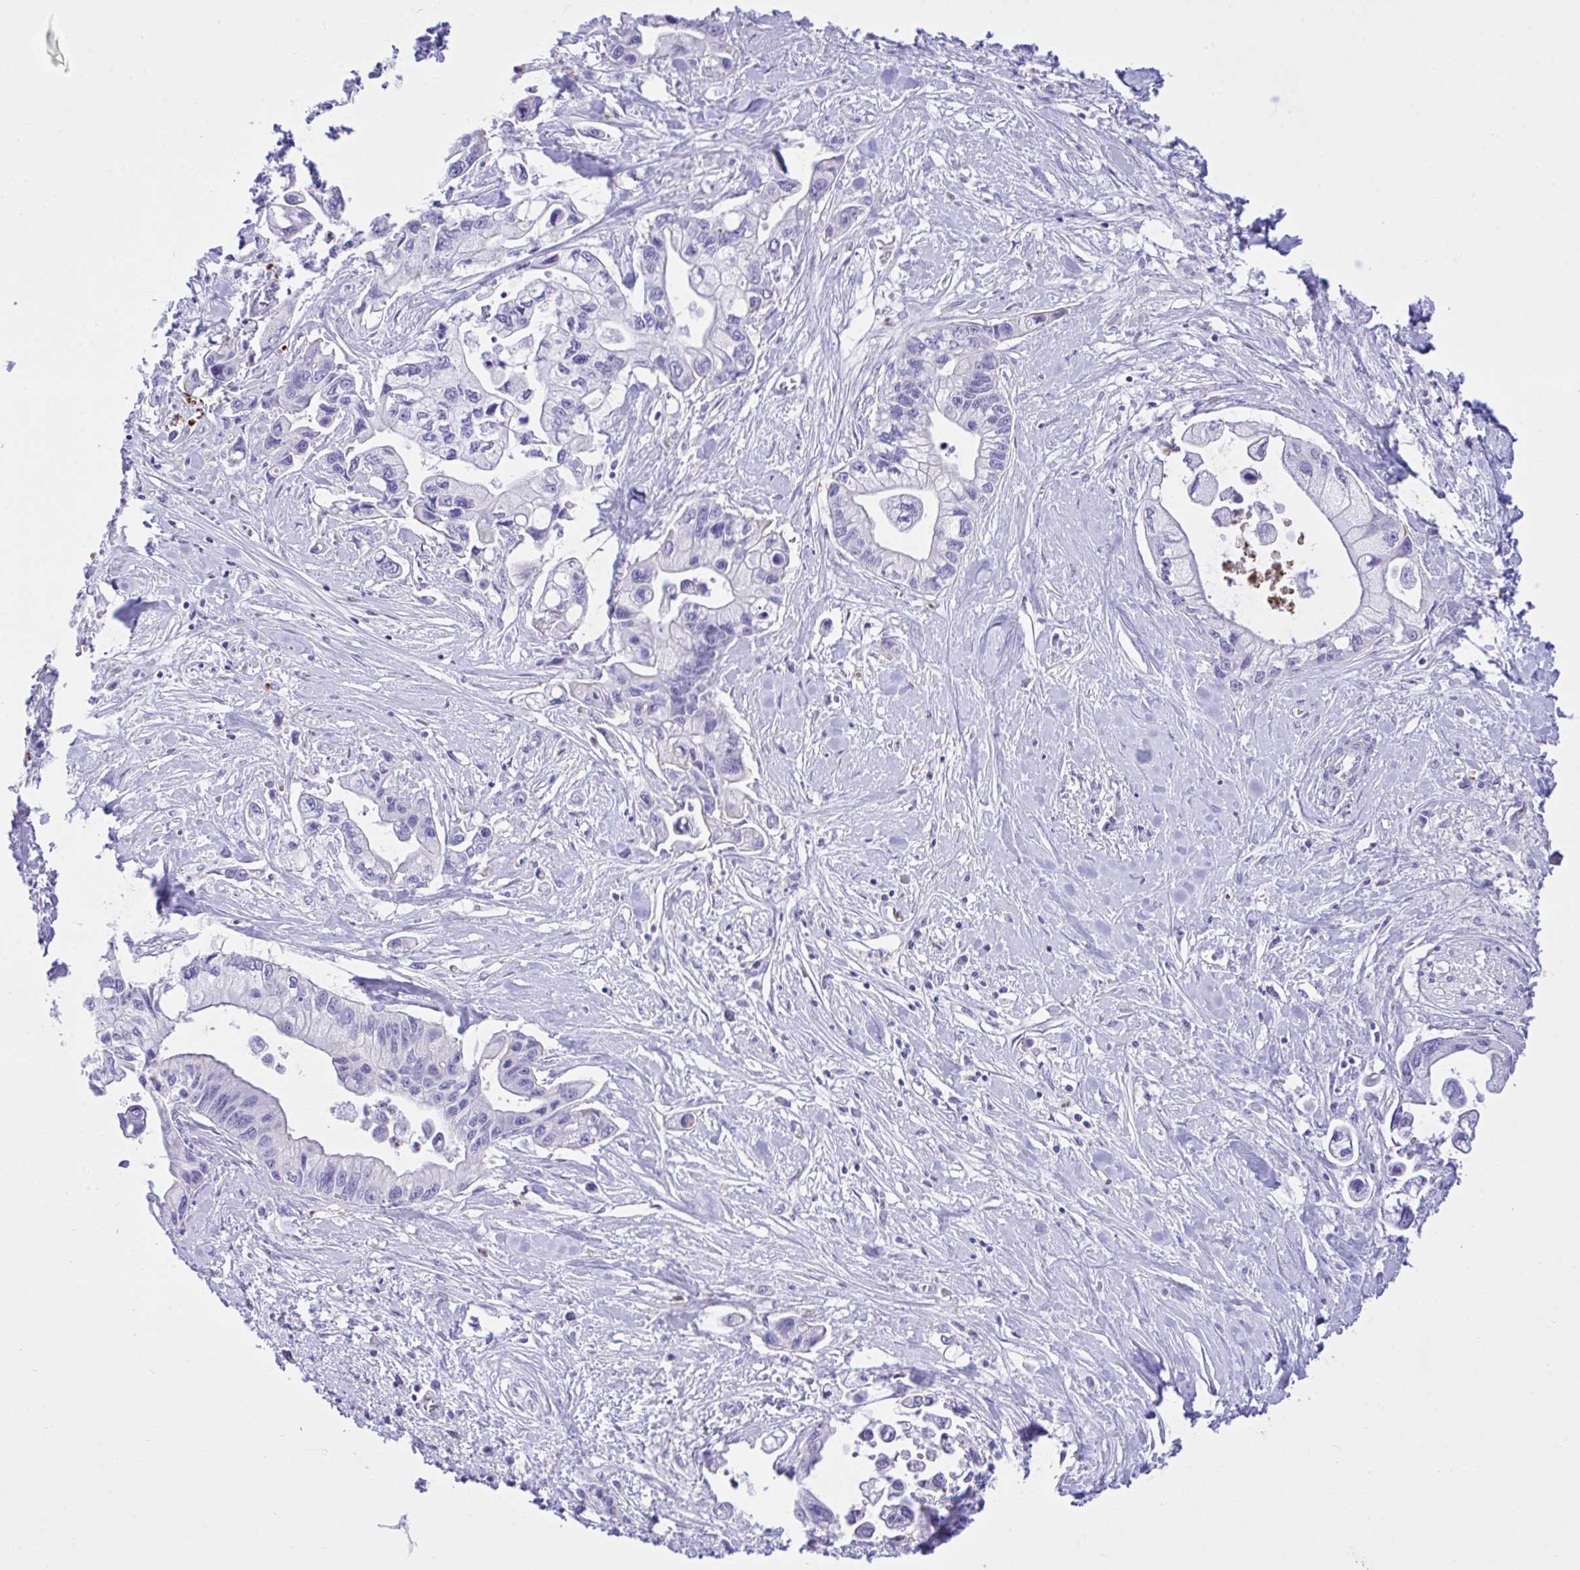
{"staining": {"intensity": "negative", "quantity": "none", "location": "none"}, "tissue": "pancreatic cancer", "cell_type": "Tumor cells", "image_type": "cancer", "snomed": [{"axis": "morphology", "description": "Adenocarcinoma, NOS"}, {"axis": "topography", "description": "Pancreas"}], "caption": "The IHC histopathology image has no significant positivity in tumor cells of pancreatic cancer tissue.", "gene": "ZNF221", "patient": {"sex": "male", "age": 61}}